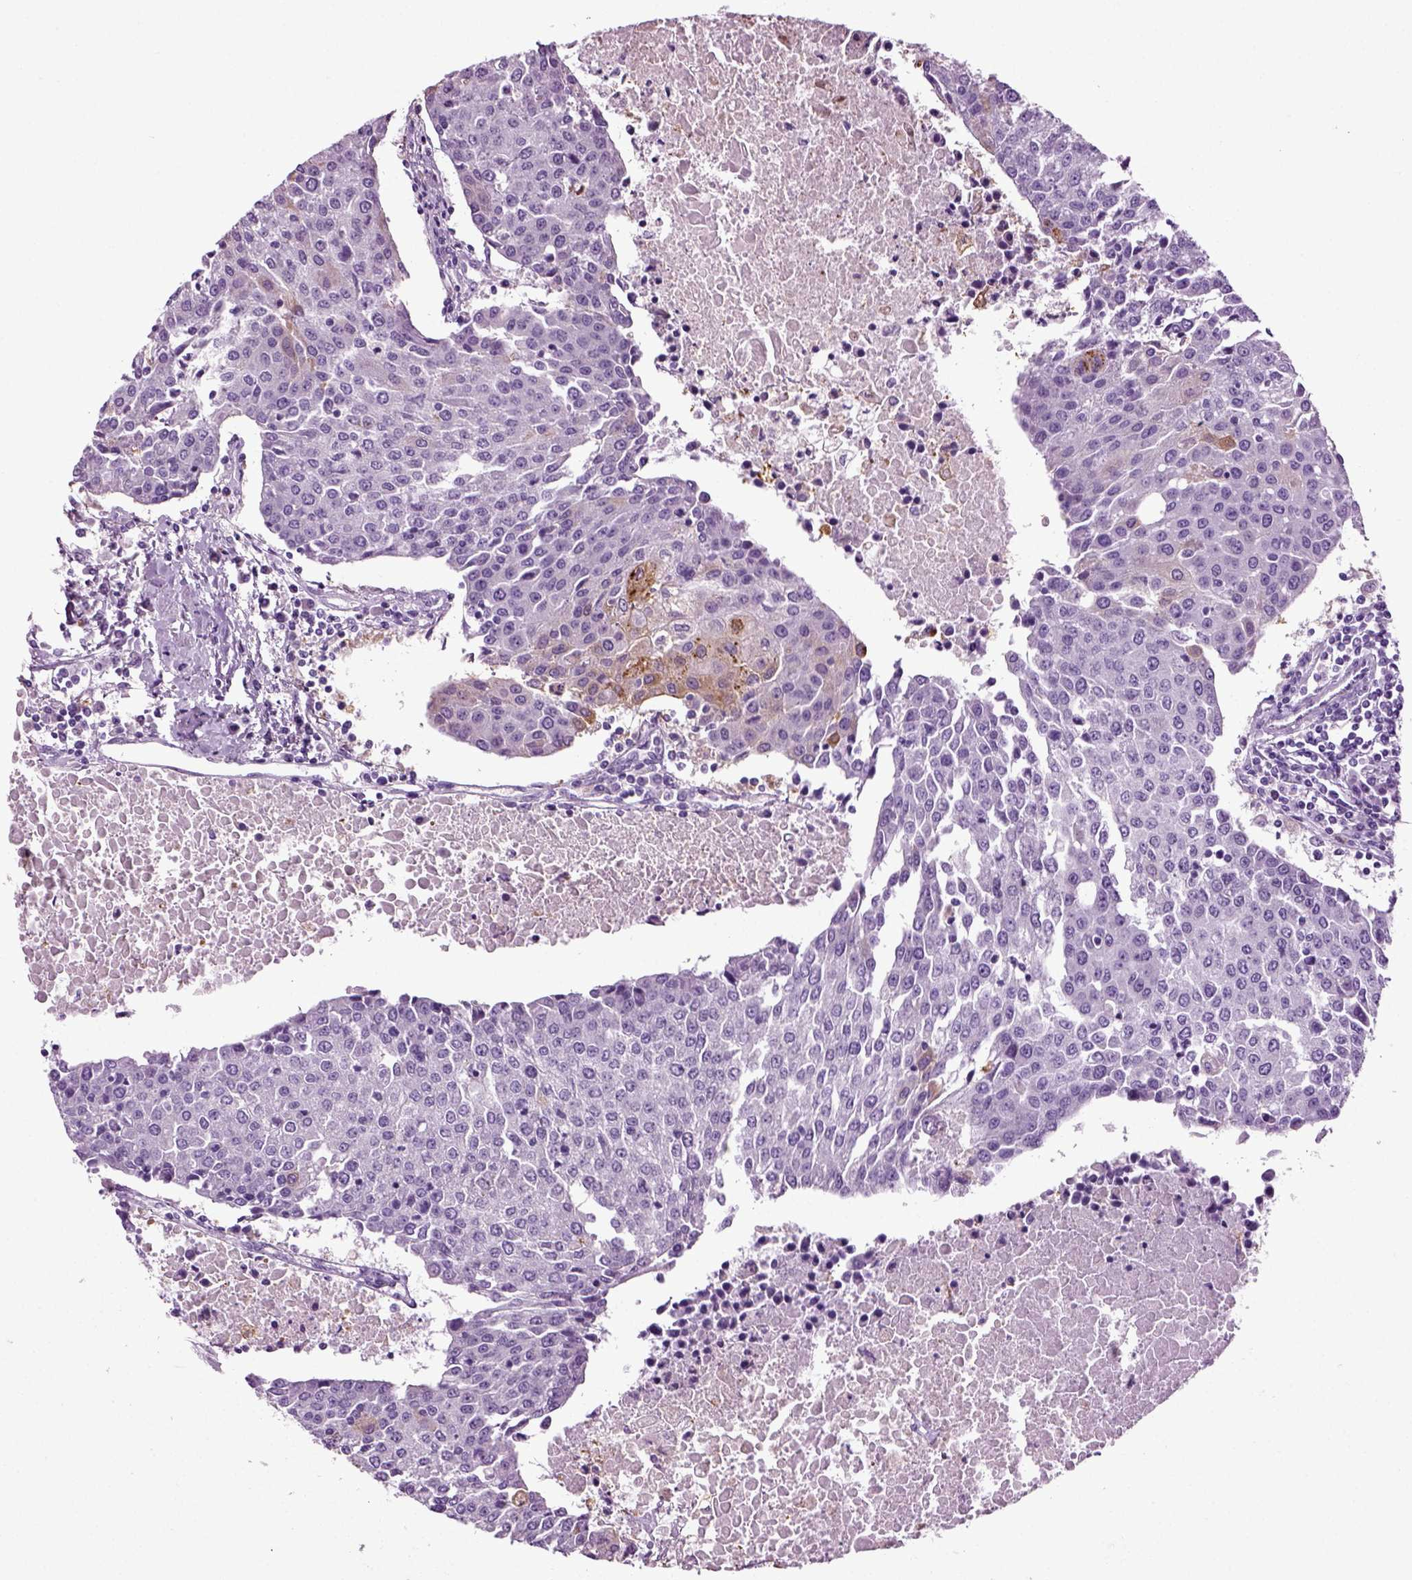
{"staining": {"intensity": "negative", "quantity": "none", "location": "none"}, "tissue": "urothelial cancer", "cell_type": "Tumor cells", "image_type": "cancer", "snomed": [{"axis": "morphology", "description": "Urothelial carcinoma, High grade"}, {"axis": "topography", "description": "Urinary bladder"}], "caption": "Urothelial cancer was stained to show a protein in brown. There is no significant positivity in tumor cells. Nuclei are stained in blue.", "gene": "DNAH10", "patient": {"sex": "female", "age": 85}}